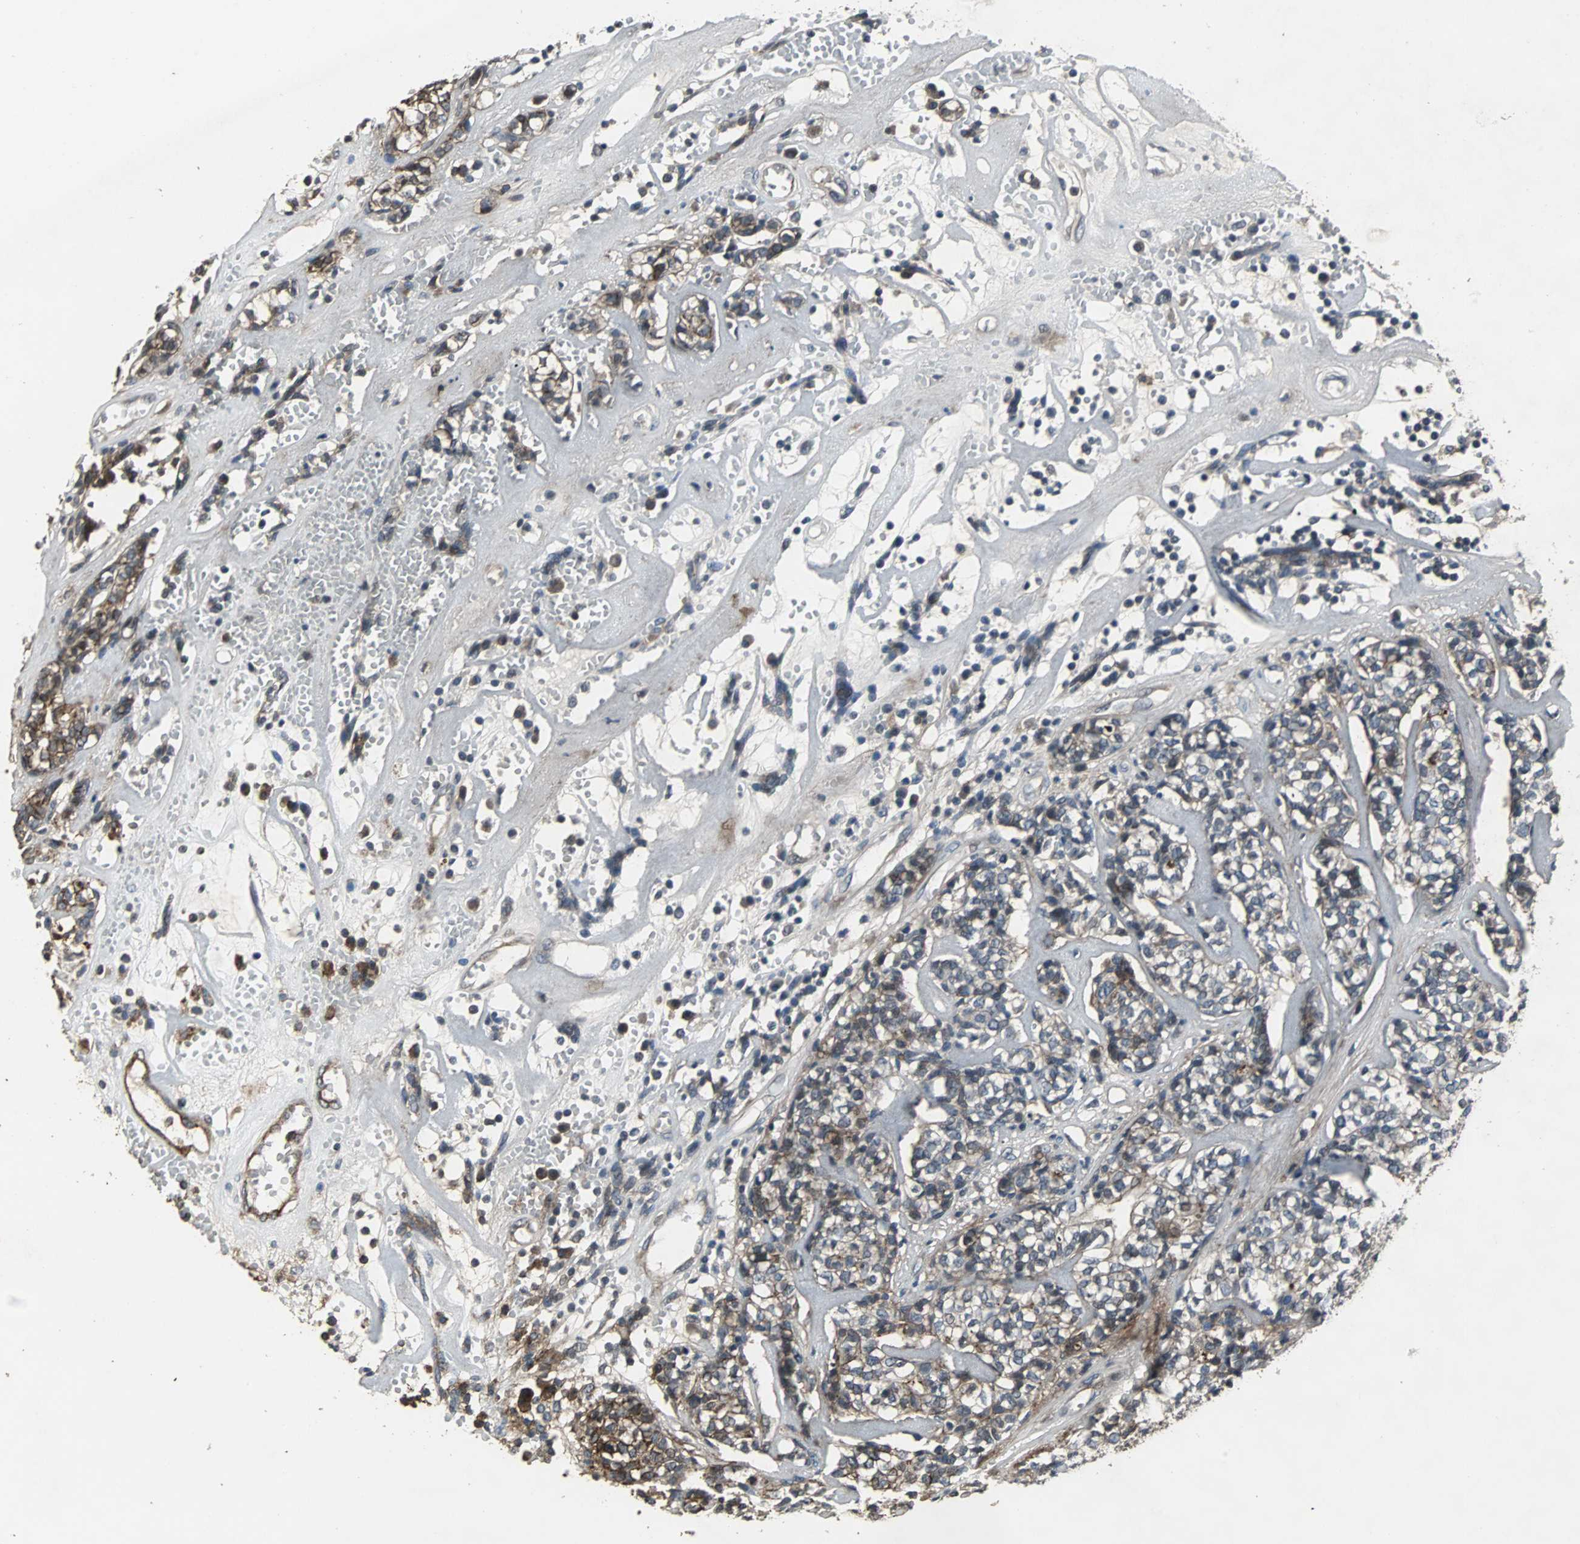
{"staining": {"intensity": "moderate", "quantity": ">75%", "location": "cytoplasmic/membranous"}, "tissue": "head and neck cancer", "cell_type": "Tumor cells", "image_type": "cancer", "snomed": [{"axis": "morphology", "description": "Adenocarcinoma, NOS"}, {"axis": "topography", "description": "Salivary gland"}, {"axis": "topography", "description": "Head-Neck"}], "caption": "A micrograph of head and neck cancer stained for a protein shows moderate cytoplasmic/membranous brown staining in tumor cells.", "gene": "F11R", "patient": {"sex": "female", "age": 65}}